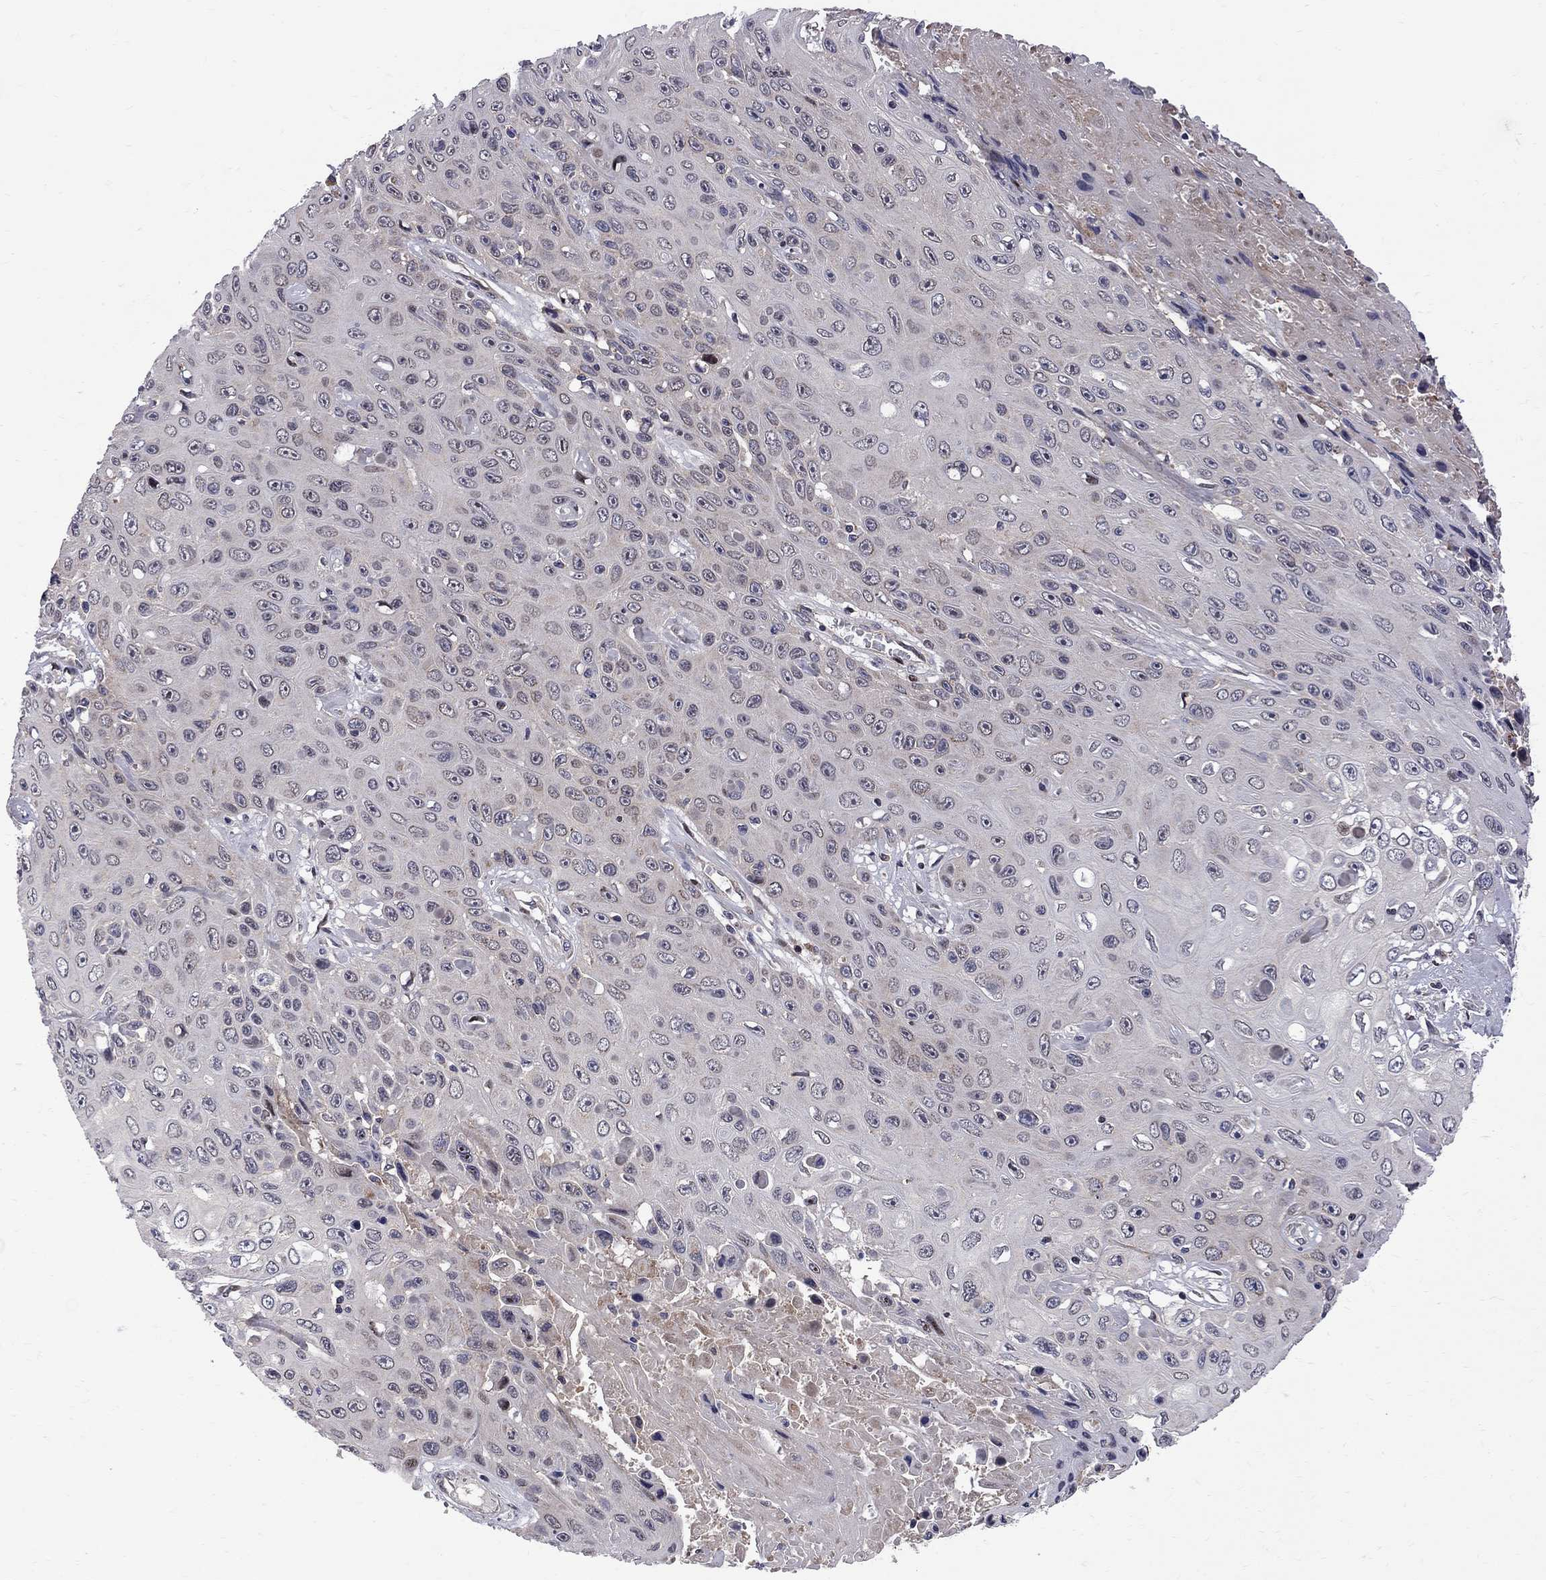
{"staining": {"intensity": "weak", "quantity": "<25%", "location": "cytoplasmic/membranous"}, "tissue": "skin cancer", "cell_type": "Tumor cells", "image_type": "cancer", "snomed": [{"axis": "morphology", "description": "Squamous cell carcinoma, NOS"}, {"axis": "topography", "description": "Skin"}], "caption": "This is an immunohistochemistry (IHC) histopathology image of skin squamous cell carcinoma. There is no positivity in tumor cells.", "gene": "CNOT11", "patient": {"sex": "male", "age": 82}}